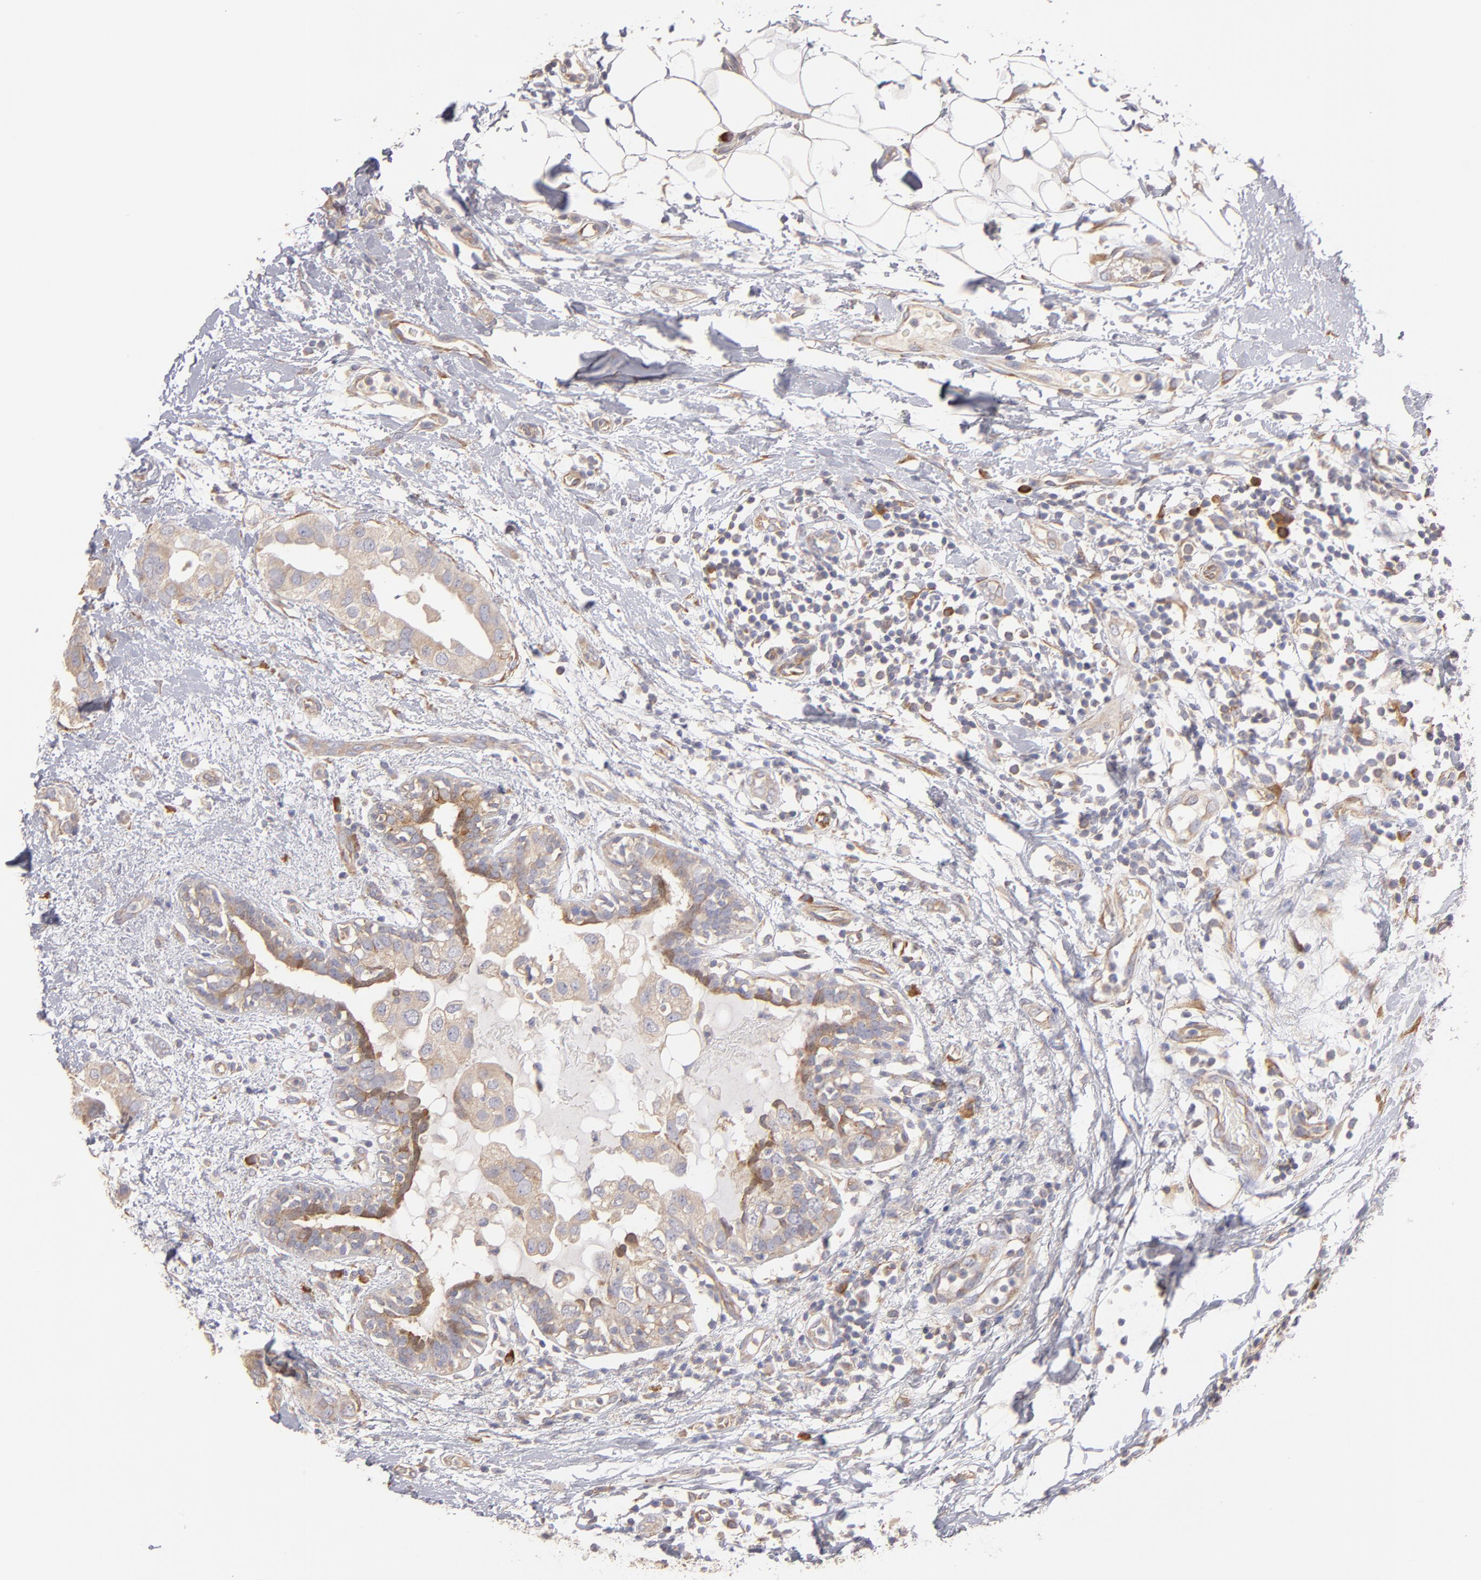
{"staining": {"intensity": "moderate", "quantity": ">75%", "location": "cytoplasmic/membranous"}, "tissue": "breast cancer", "cell_type": "Tumor cells", "image_type": "cancer", "snomed": [{"axis": "morphology", "description": "Duct carcinoma"}, {"axis": "topography", "description": "Breast"}], "caption": "Brown immunohistochemical staining in human breast cancer (infiltrating ductal carcinoma) shows moderate cytoplasmic/membranous staining in approximately >75% of tumor cells.", "gene": "ENTPD5", "patient": {"sex": "female", "age": 40}}